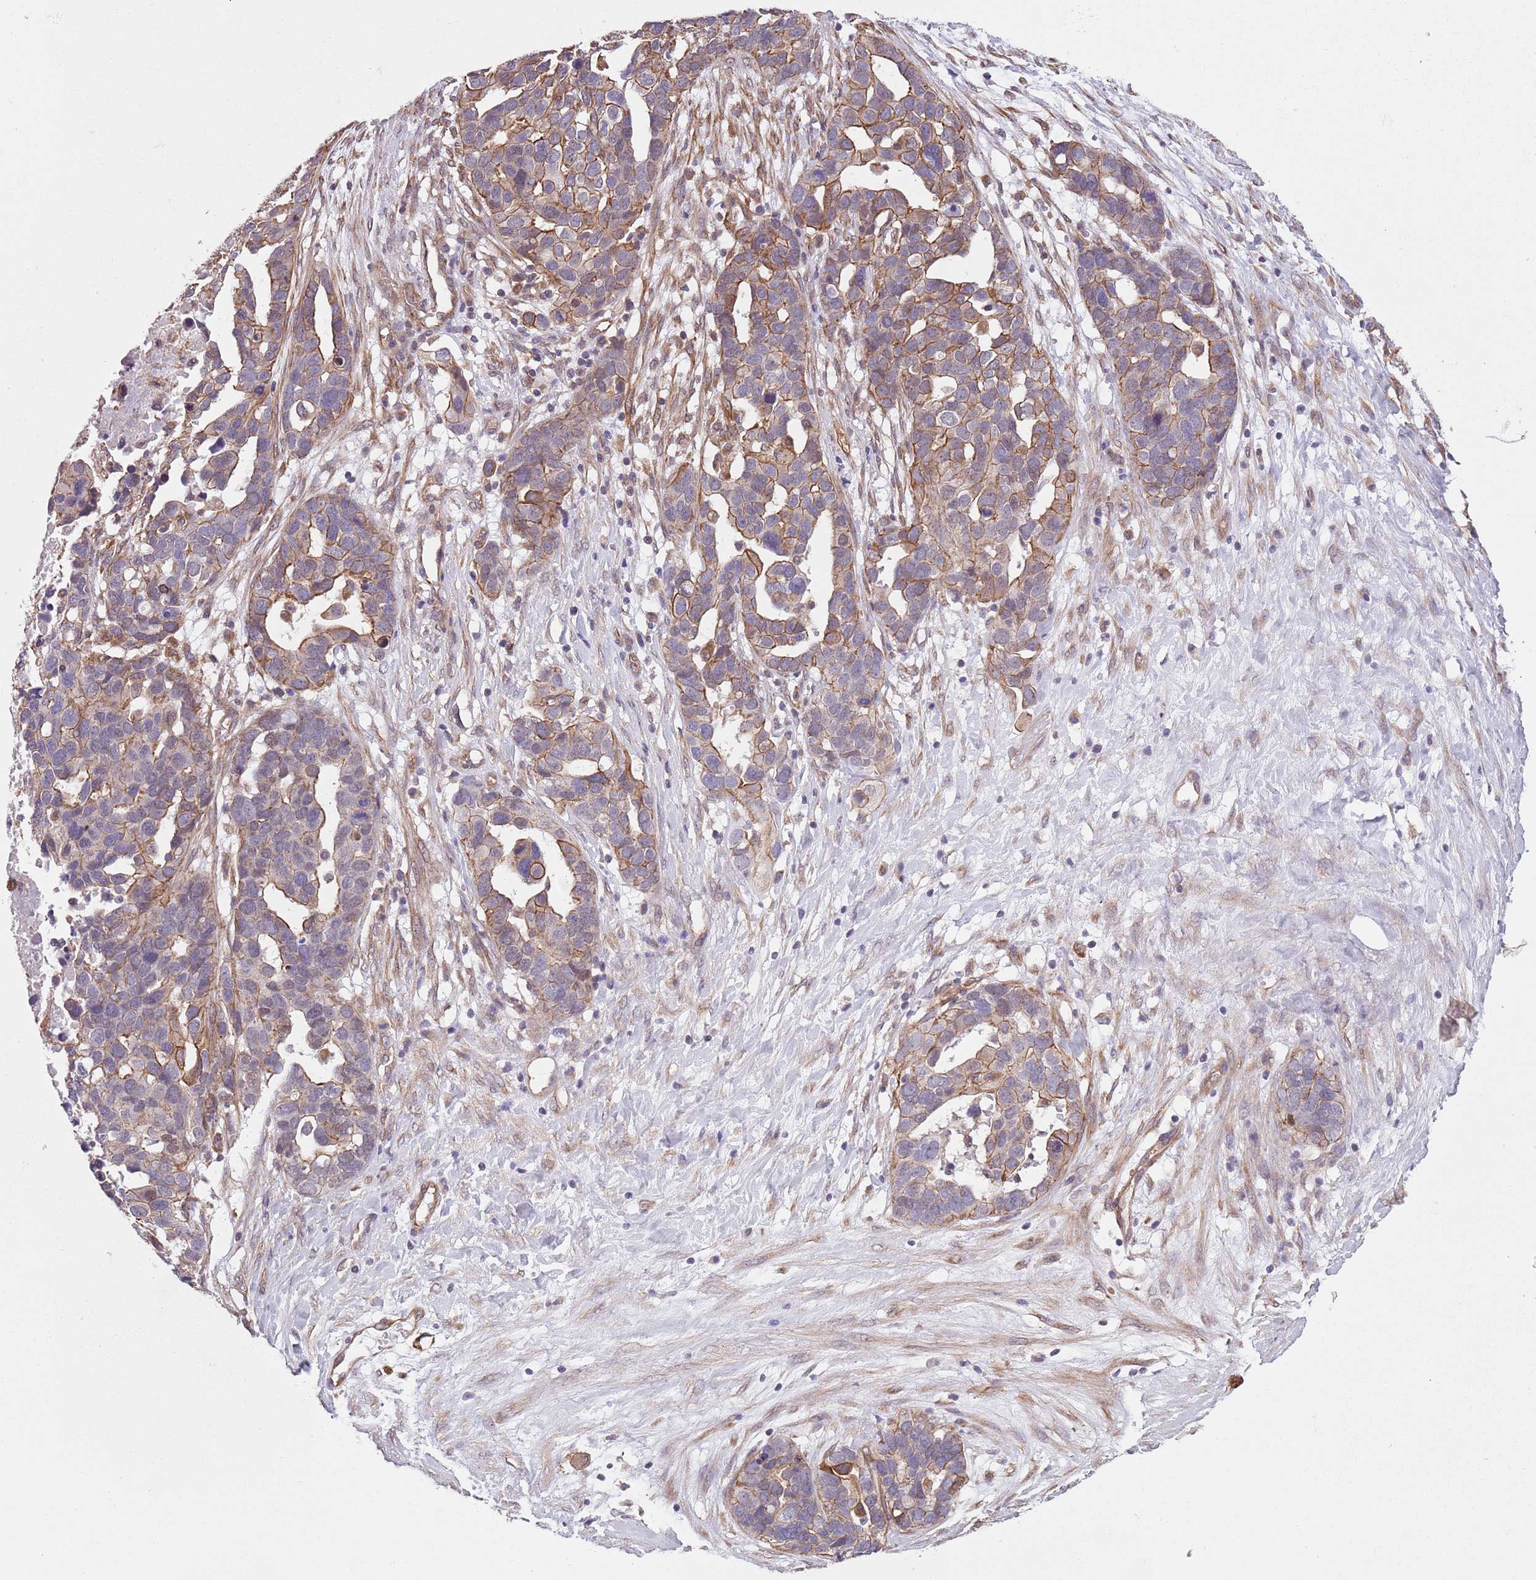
{"staining": {"intensity": "moderate", "quantity": "25%-75%", "location": "cytoplasmic/membranous"}, "tissue": "ovarian cancer", "cell_type": "Tumor cells", "image_type": "cancer", "snomed": [{"axis": "morphology", "description": "Cystadenocarcinoma, serous, NOS"}, {"axis": "topography", "description": "Ovary"}], "caption": "A micrograph showing moderate cytoplasmic/membranous staining in approximately 25%-75% of tumor cells in ovarian serous cystadenocarcinoma, as visualized by brown immunohistochemical staining.", "gene": "CREBZF", "patient": {"sex": "female", "age": 54}}